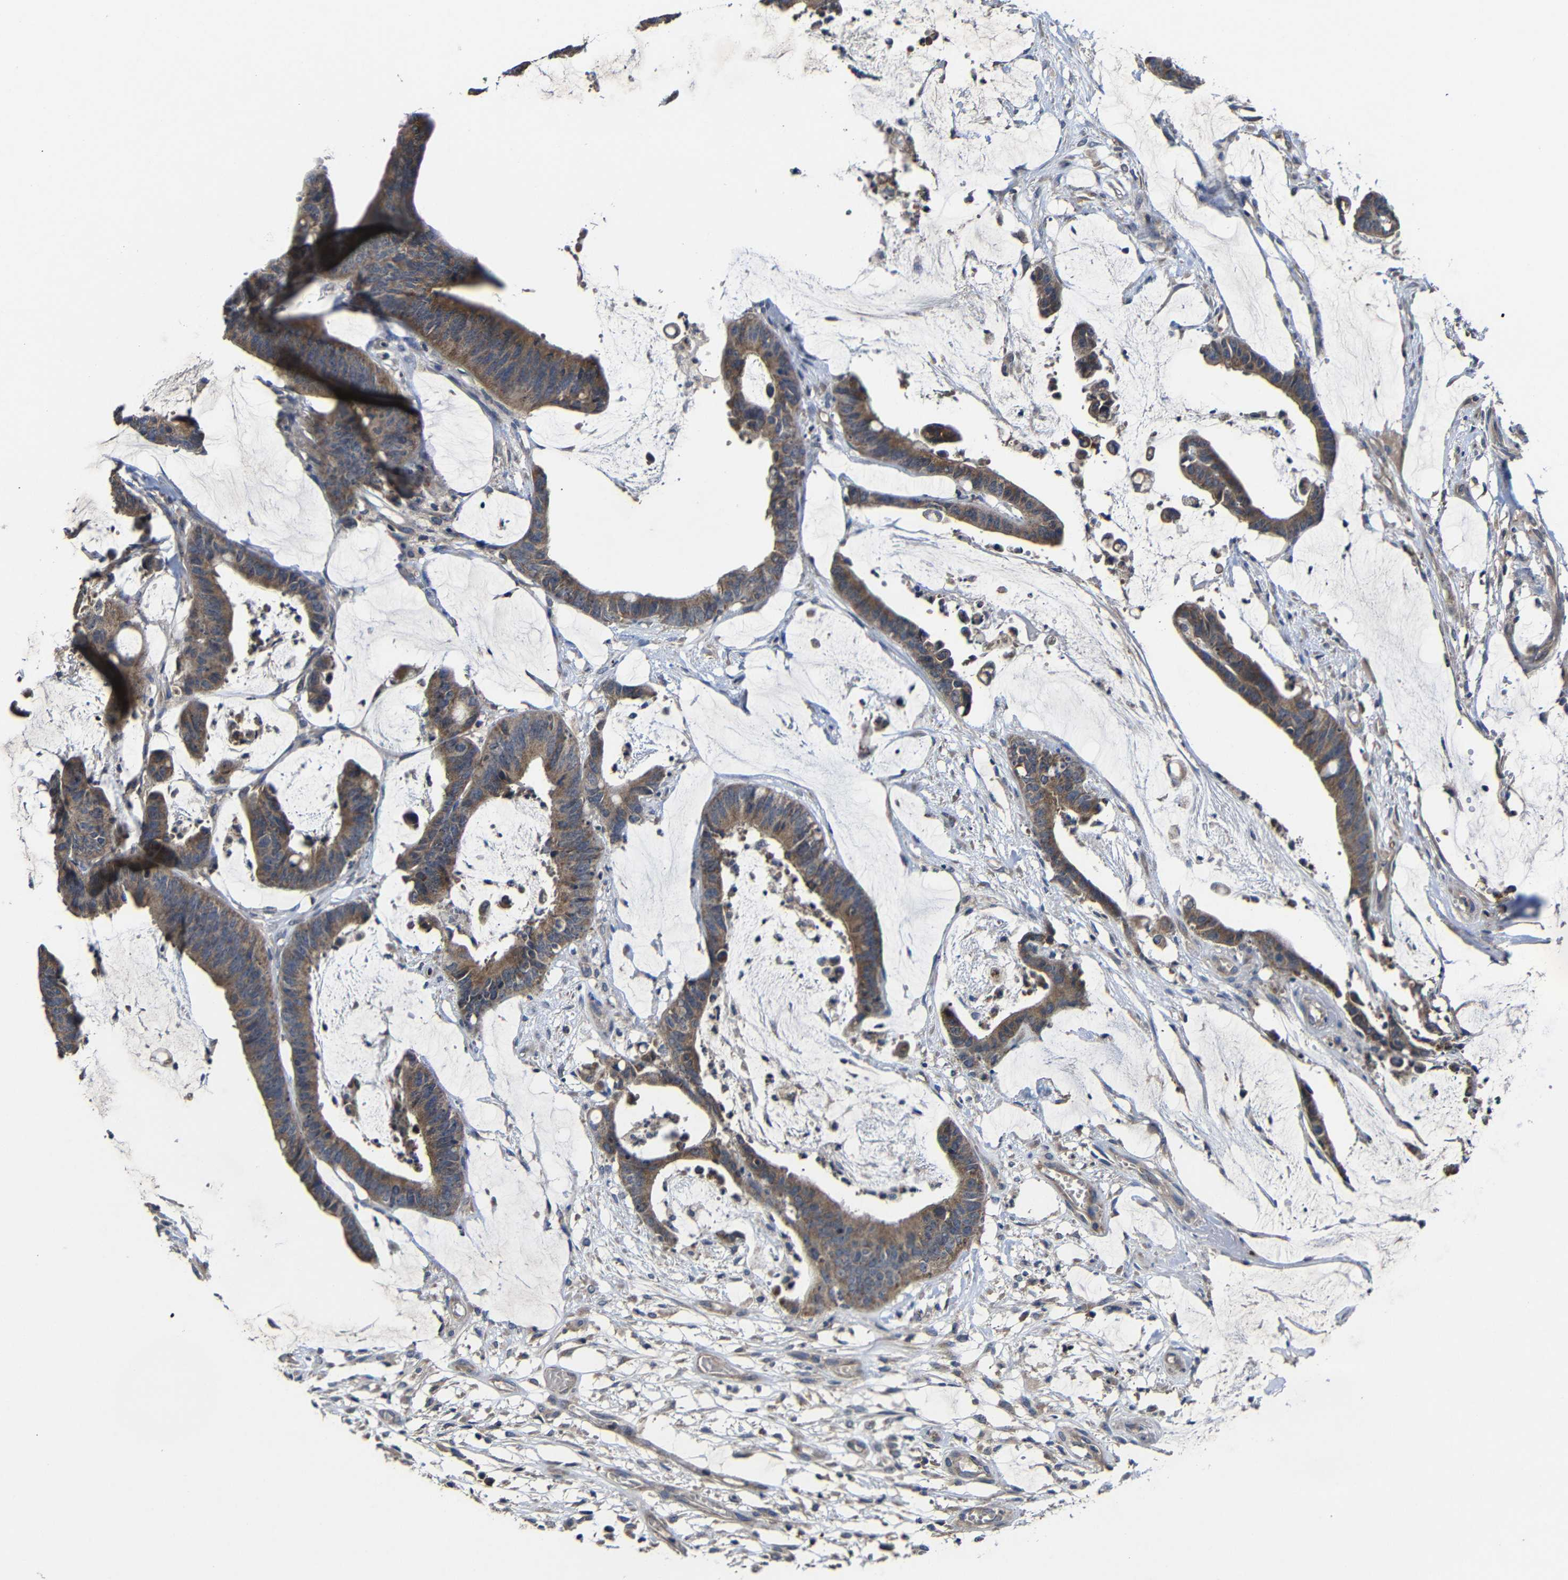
{"staining": {"intensity": "moderate", "quantity": ">75%", "location": "cytoplasmic/membranous"}, "tissue": "colorectal cancer", "cell_type": "Tumor cells", "image_type": "cancer", "snomed": [{"axis": "morphology", "description": "Adenocarcinoma, NOS"}, {"axis": "topography", "description": "Rectum"}], "caption": "Tumor cells show medium levels of moderate cytoplasmic/membranous expression in about >75% of cells in colorectal cancer (adenocarcinoma). The staining is performed using DAB brown chromogen to label protein expression. The nuclei are counter-stained blue using hematoxylin.", "gene": "LPAR5", "patient": {"sex": "female", "age": 66}}